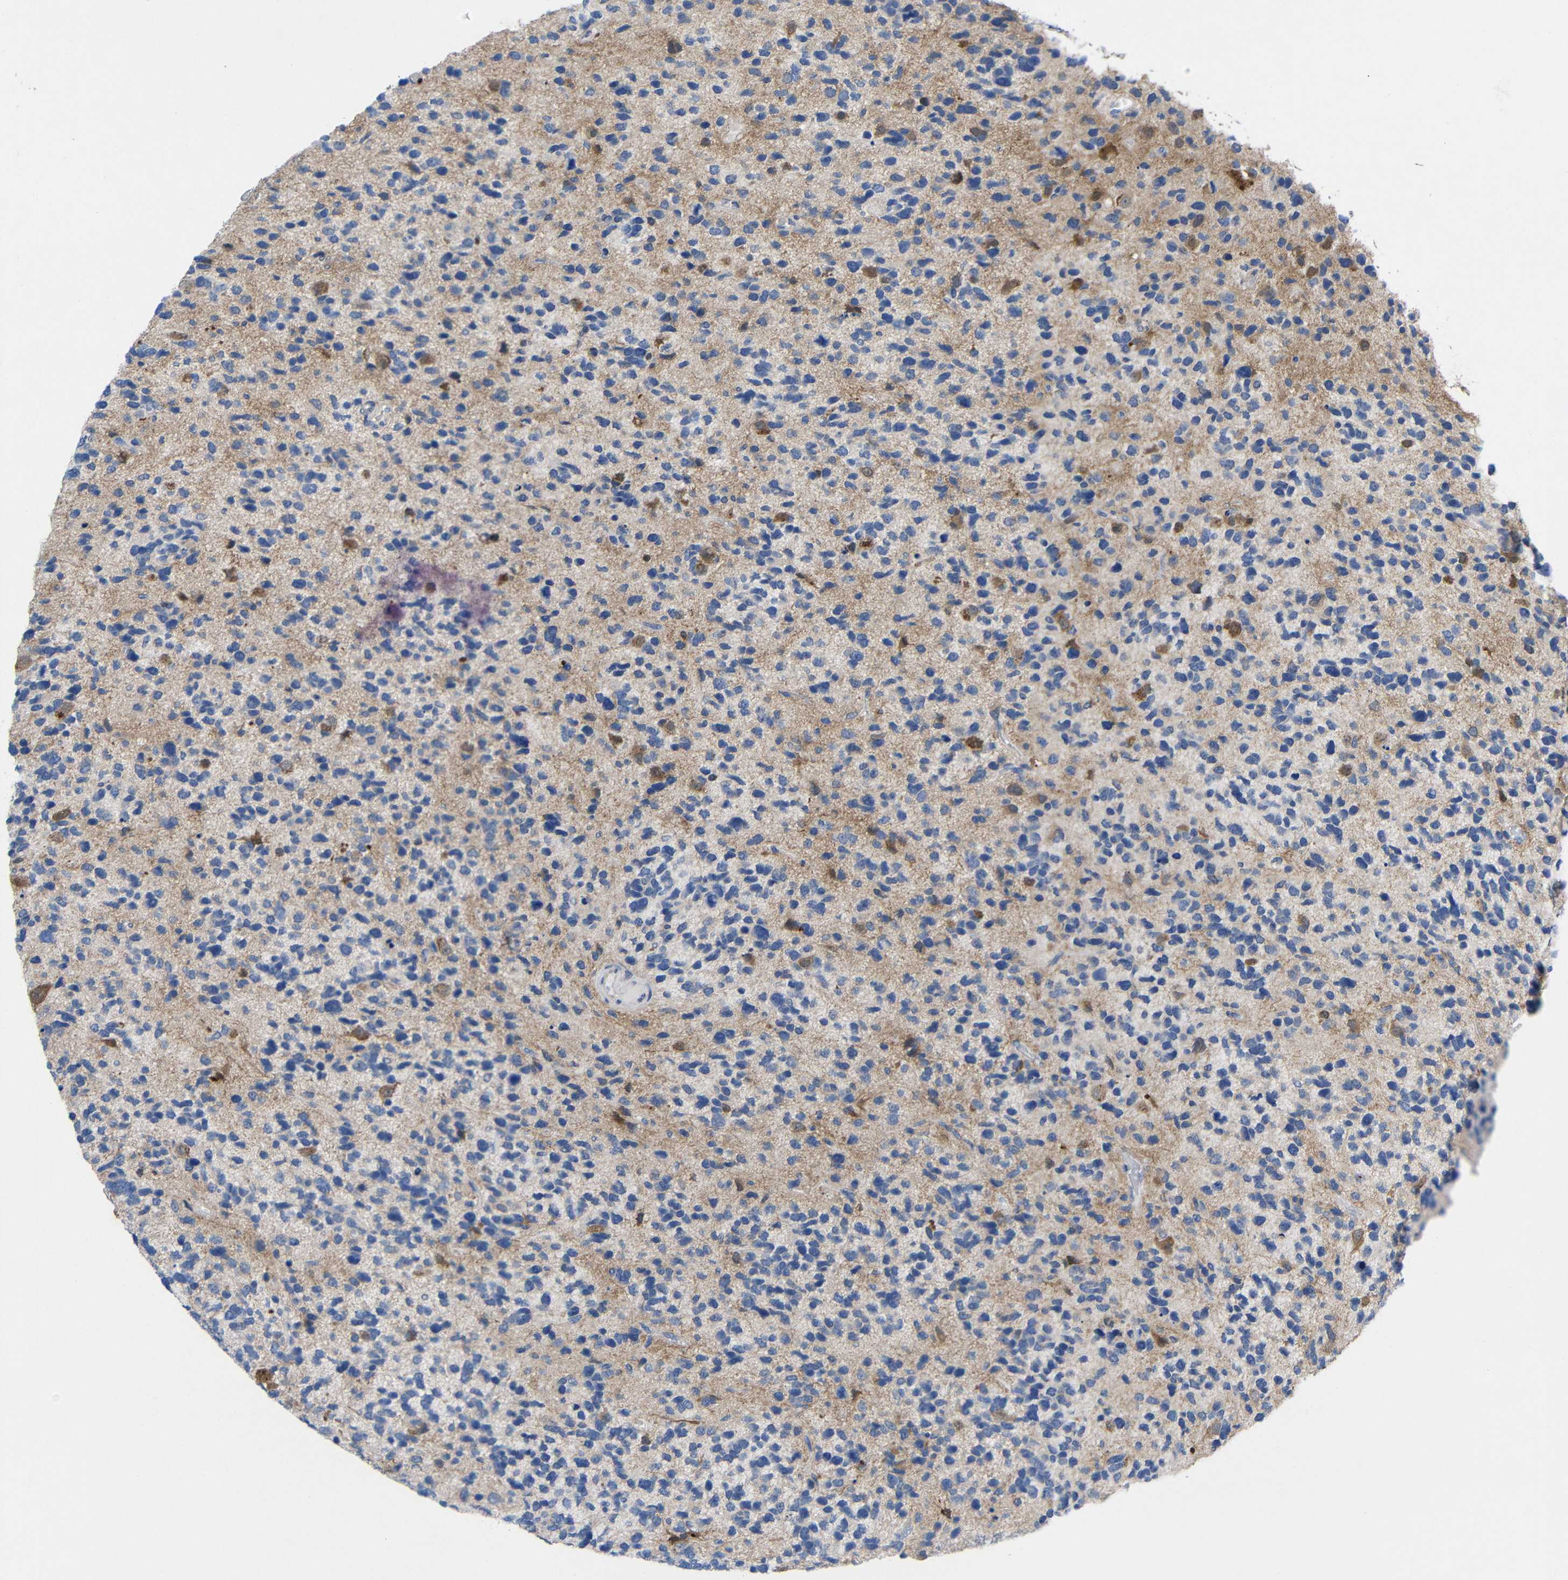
{"staining": {"intensity": "negative", "quantity": "none", "location": "none"}, "tissue": "glioma", "cell_type": "Tumor cells", "image_type": "cancer", "snomed": [{"axis": "morphology", "description": "Glioma, malignant, High grade"}, {"axis": "topography", "description": "Brain"}], "caption": "The photomicrograph displays no significant staining in tumor cells of glioma.", "gene": "PEBP1", "patient": {"sex": "female", "age": 58}}